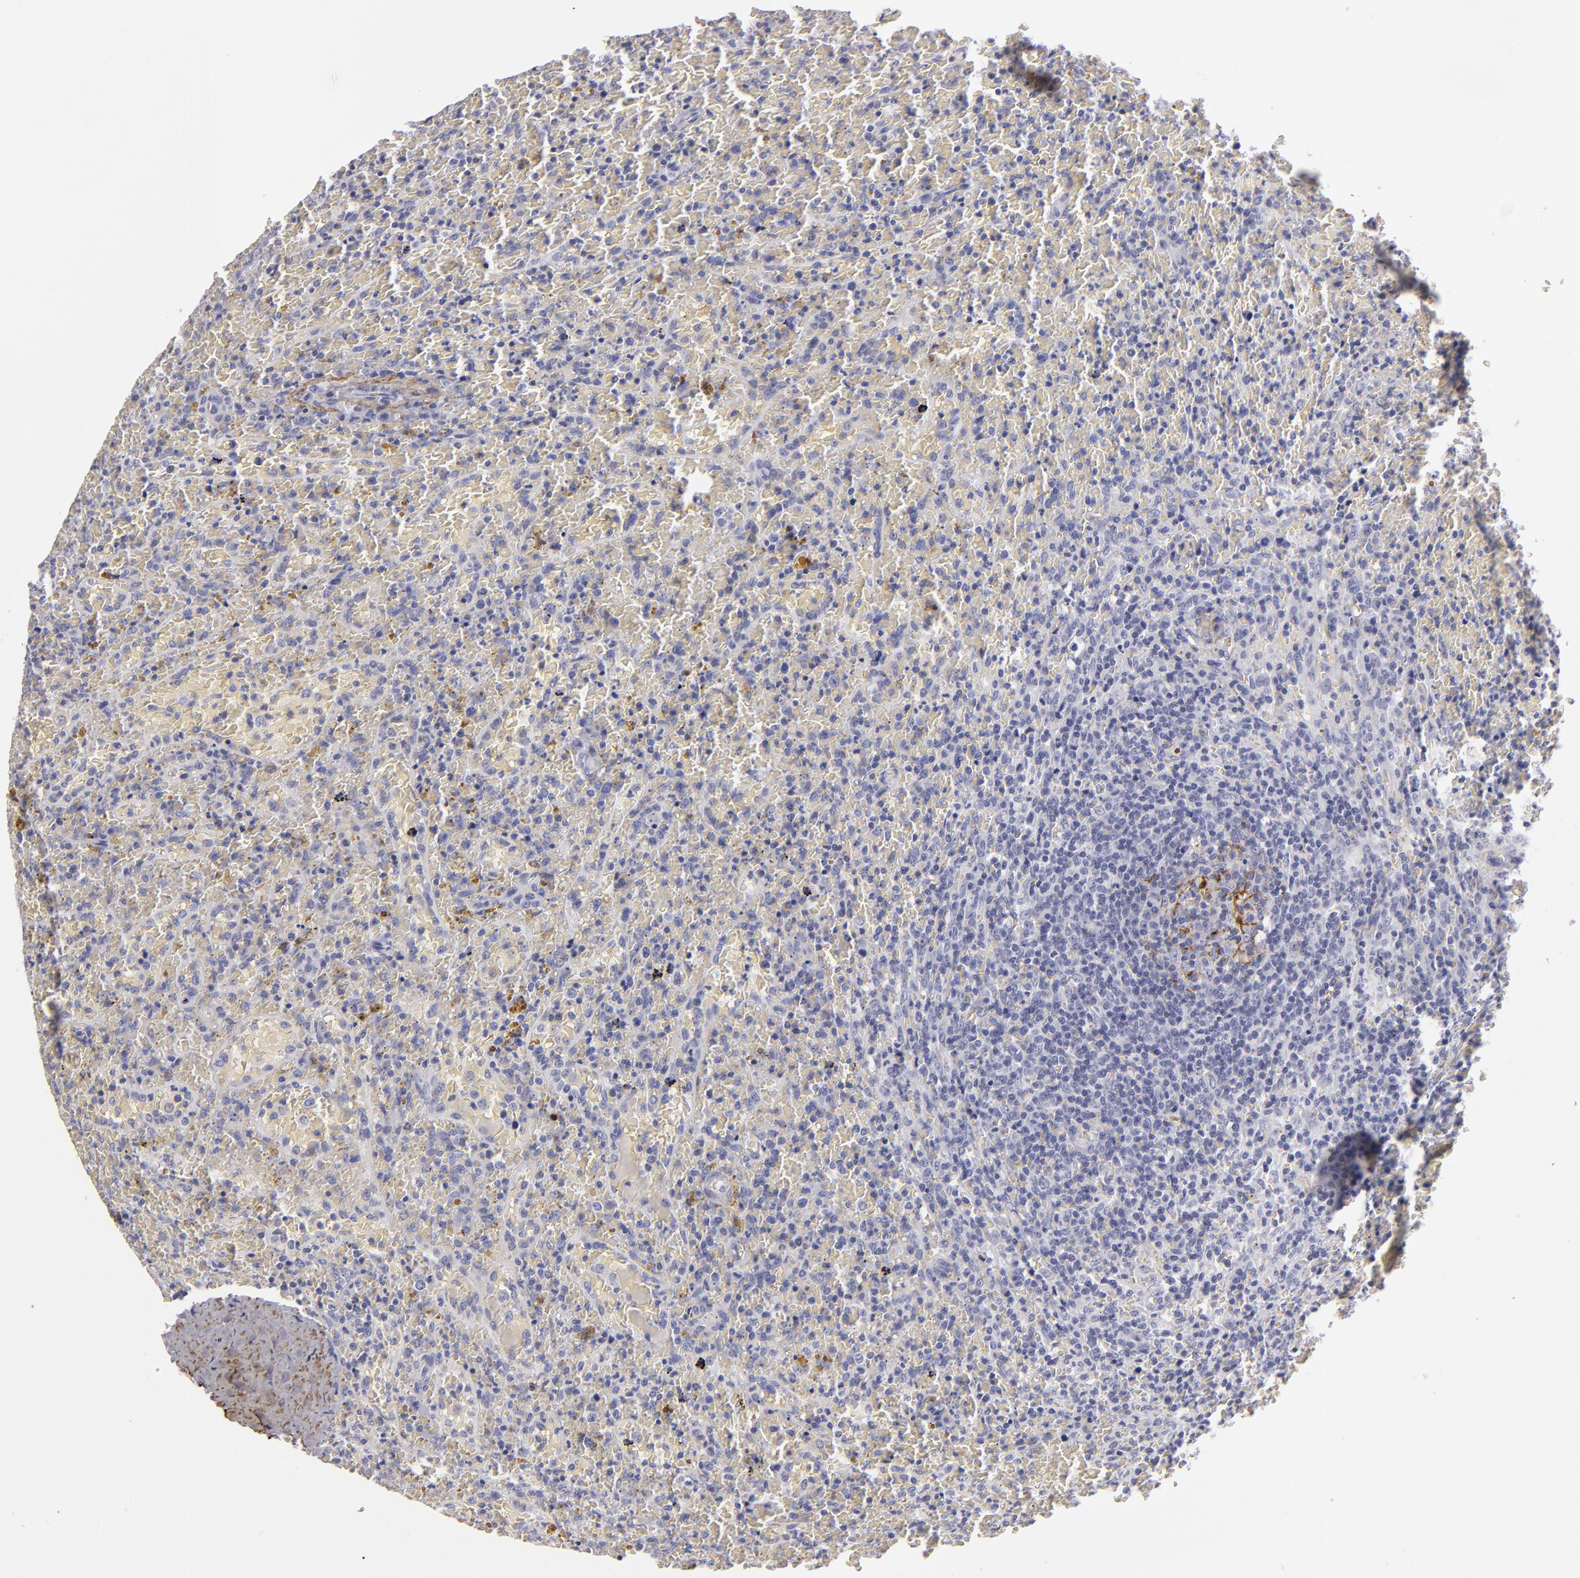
{"staining": {"intensity": "negative", "quantity": "none", "location": "none"}, "tissue": "lymphoma", "cell_type": "Tumor cells", "image_type": "cancer", "snomed": [{"axis": "morphology", "description": "Malignant lymphoma, non-Hodgkin's type, High grade"}, {"axis": "topography", "description": "Spleen"}, {"axis": "topography", "description": "Lymph node"}], "caption": "A photomicrograph of lymphoma stained for a protein displays no brown staining in tumor cells.", "gene": "C9", "patient": {"sex": "female", "age": 70}}